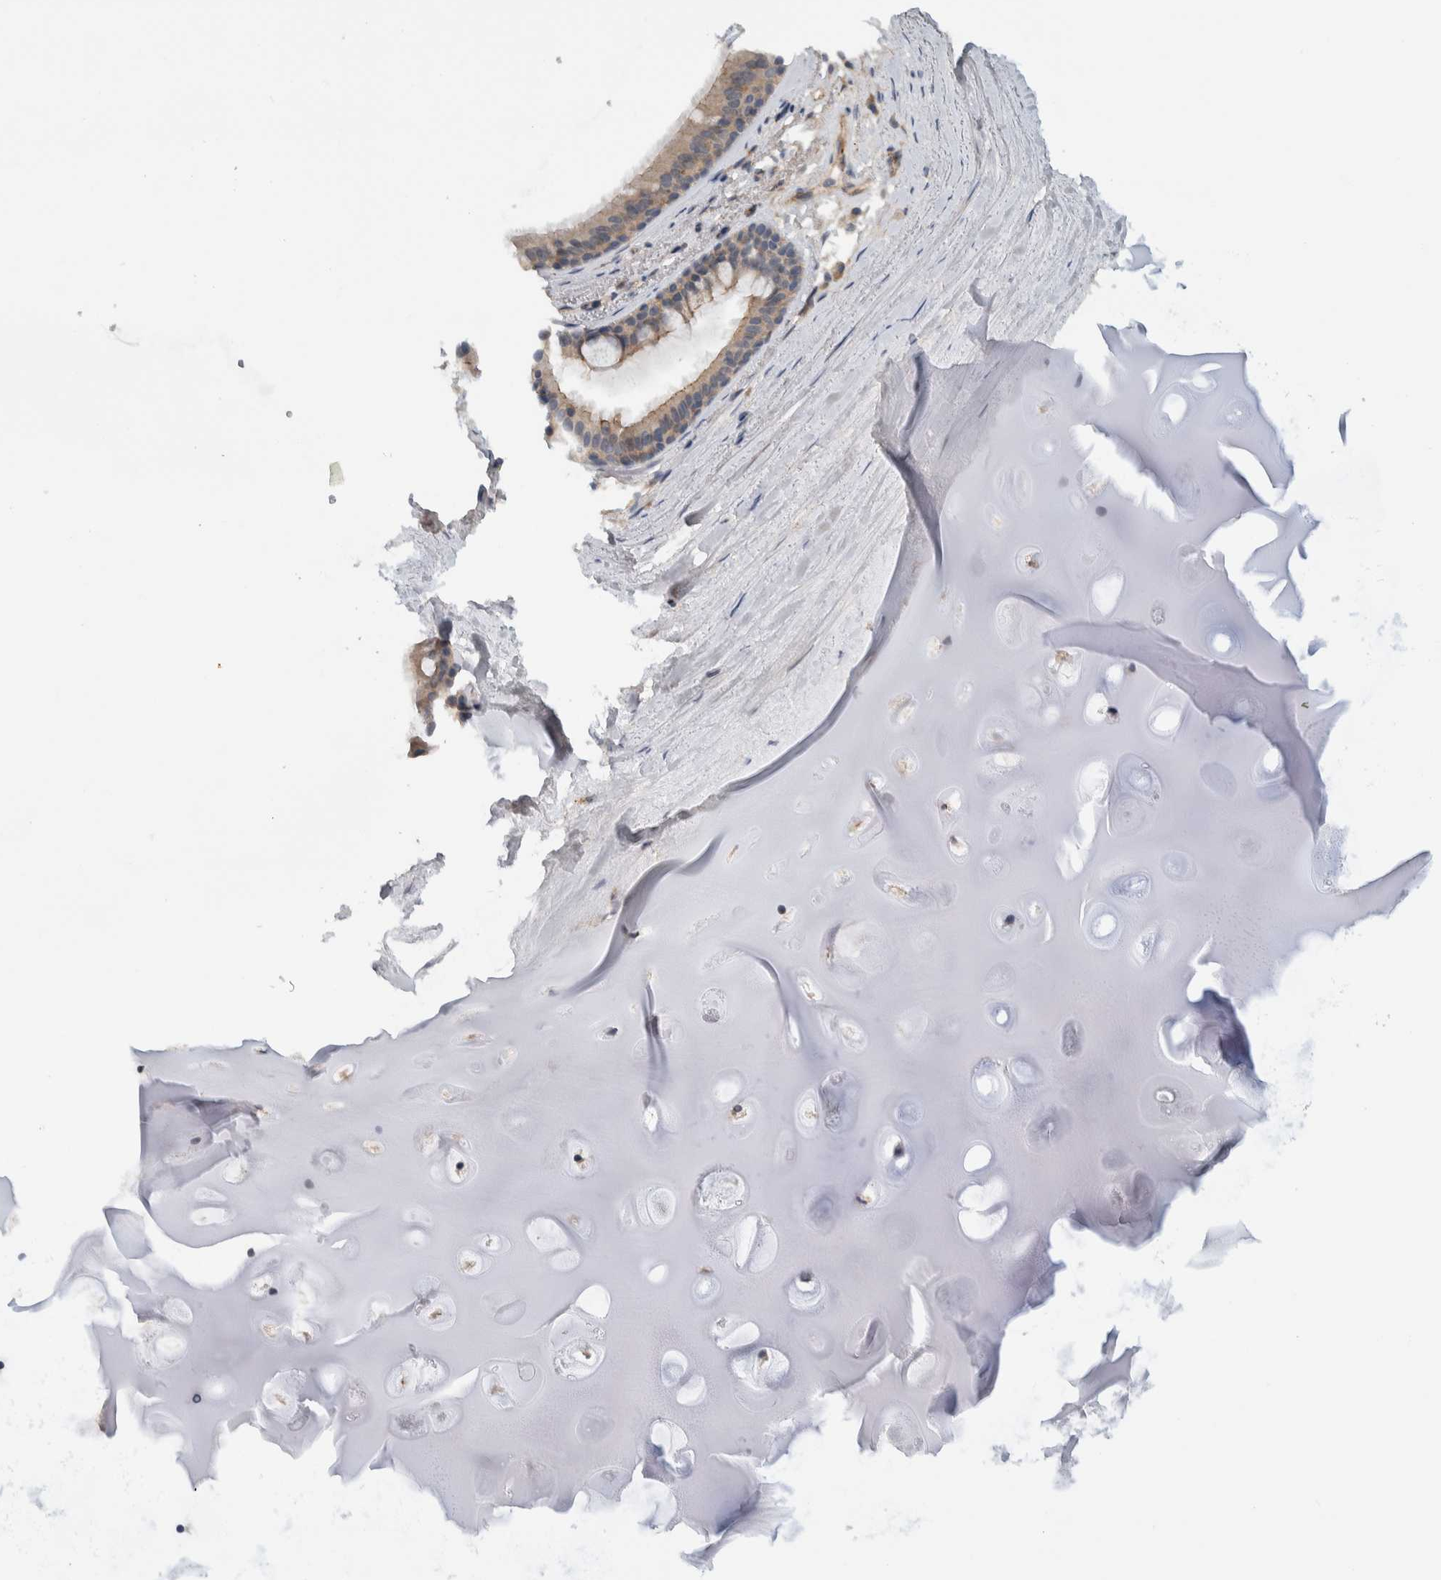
{"staining": {"intensity": "weak", "quantity": ">75%", "location": "cytoplasmic/membranous"}, "tissue": "bronchus", "cell_type": "Respiratory epithelial cells", "image_type": "normal", "snomed": [{"axis": "morphology", "description": "Normal tissue, NOS"}, {"axis": "topography", "description": "Cartilage tissue"}], "caption": "The photomicrograph reveals staining of normal bronchus, revealing weak cytoplasmic/membranous protein expression (brown color) within respiratory epithelial cells.", "gene": "MPRIP", "patient": {"sex": "female", "age": 63}}